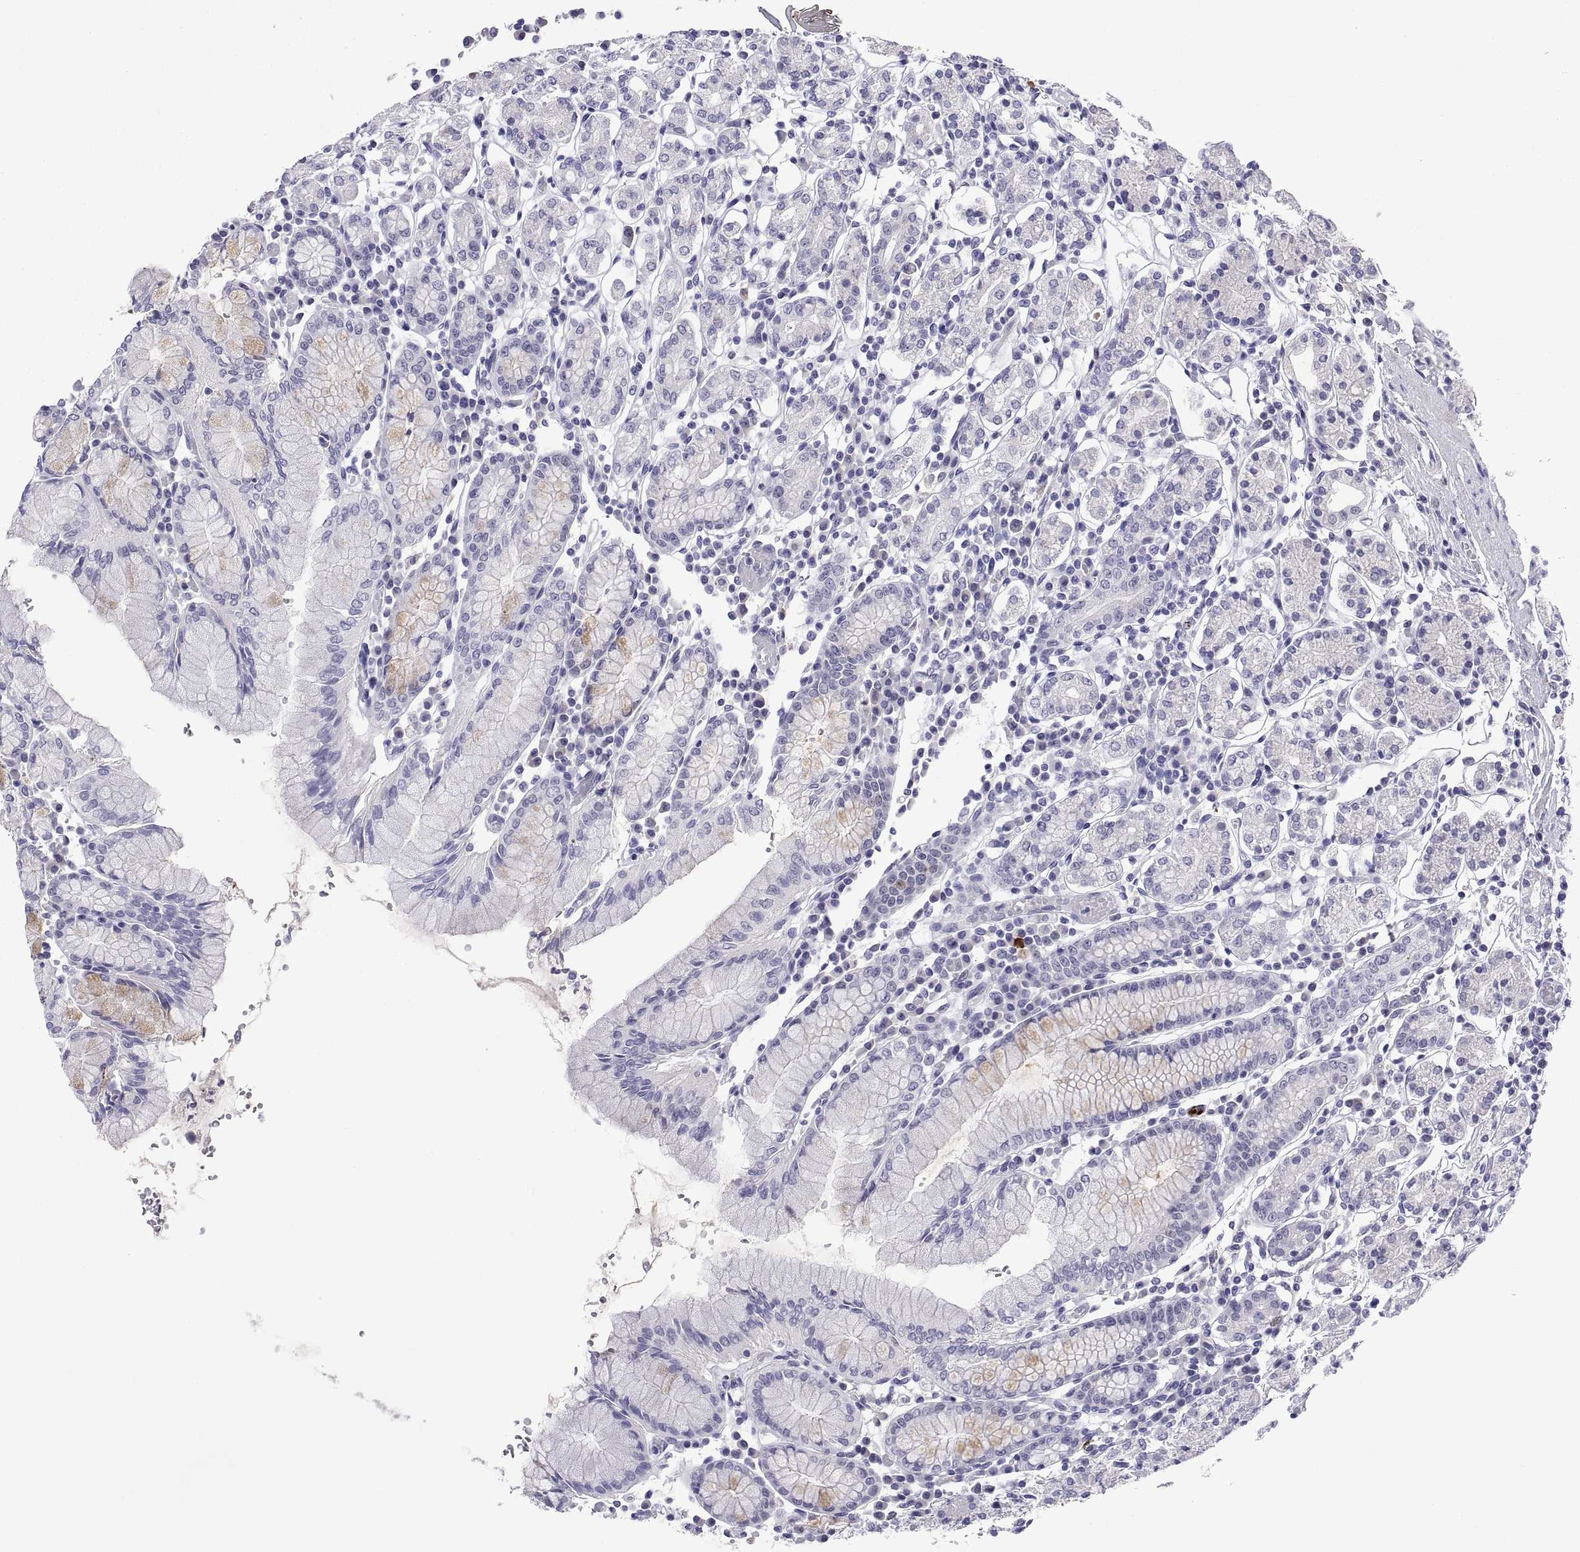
{"staining": {"intensity": "moderate", "quantity": "<25%", "location": "nuclear"}, "tissue": "stomach", "cell_type": "Glandular cells", "image_type": "normal", "snomed": [{"axis": "morphology", "description": "Normal tissue, NOS"}, {"axis": "topography", "description": "Stomach, upper"}, {"axis": "topography", "description": "Stomach"}], "caption": "An immunohistochemistry (IHC) histopathology image of benign tissue is shown. Protein staining in brown shows moderate nuclear positivity in stomach within glandular cells. (DAB (3,3'-diaminobenzidine) = brown stain, brightfield microscopy at high magnification).", "gene": "CHCT1", "patient": {"sex": "male", "age": 62}}